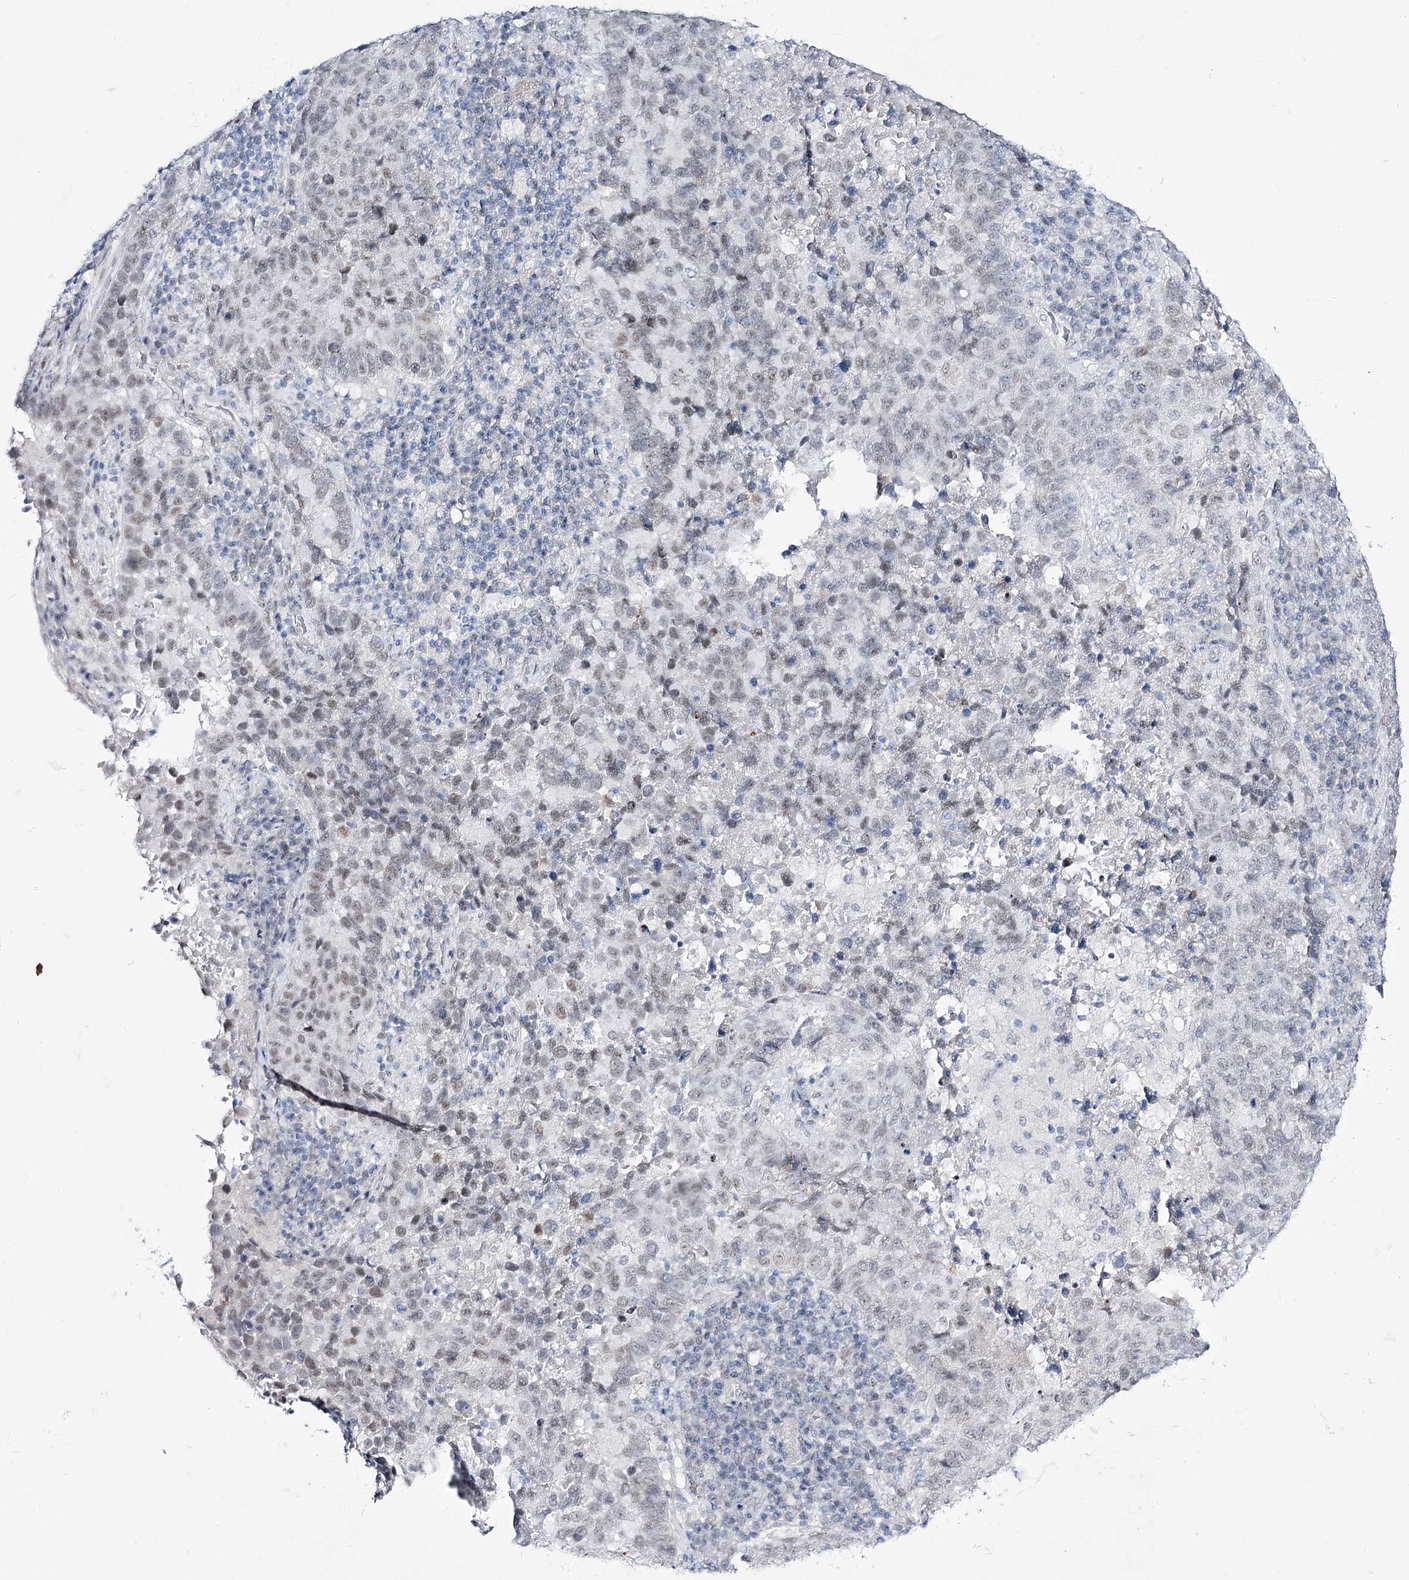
{"staining": {"intensity": "weak", "quantity": "<25%", "location": "nuclear"}, "tissue": "lung cancer", "cell_type": "Tumor cells", "image_type": "cancer", "snomed": [{"axis": "morphology", "description": "Squamous cell carcinoma, NOS"}, {"axis": "topography", "description": "Lung"}], "caption": "Photomicrograph shows no significant protein expression in tumor cells of lung cancer. (DAB (3,3'-diaminobenzidine) immunohistochemistry (IHC), high magnification).", "gene": "RBM15B", "patient": {"sex": "male", "age": 73}}